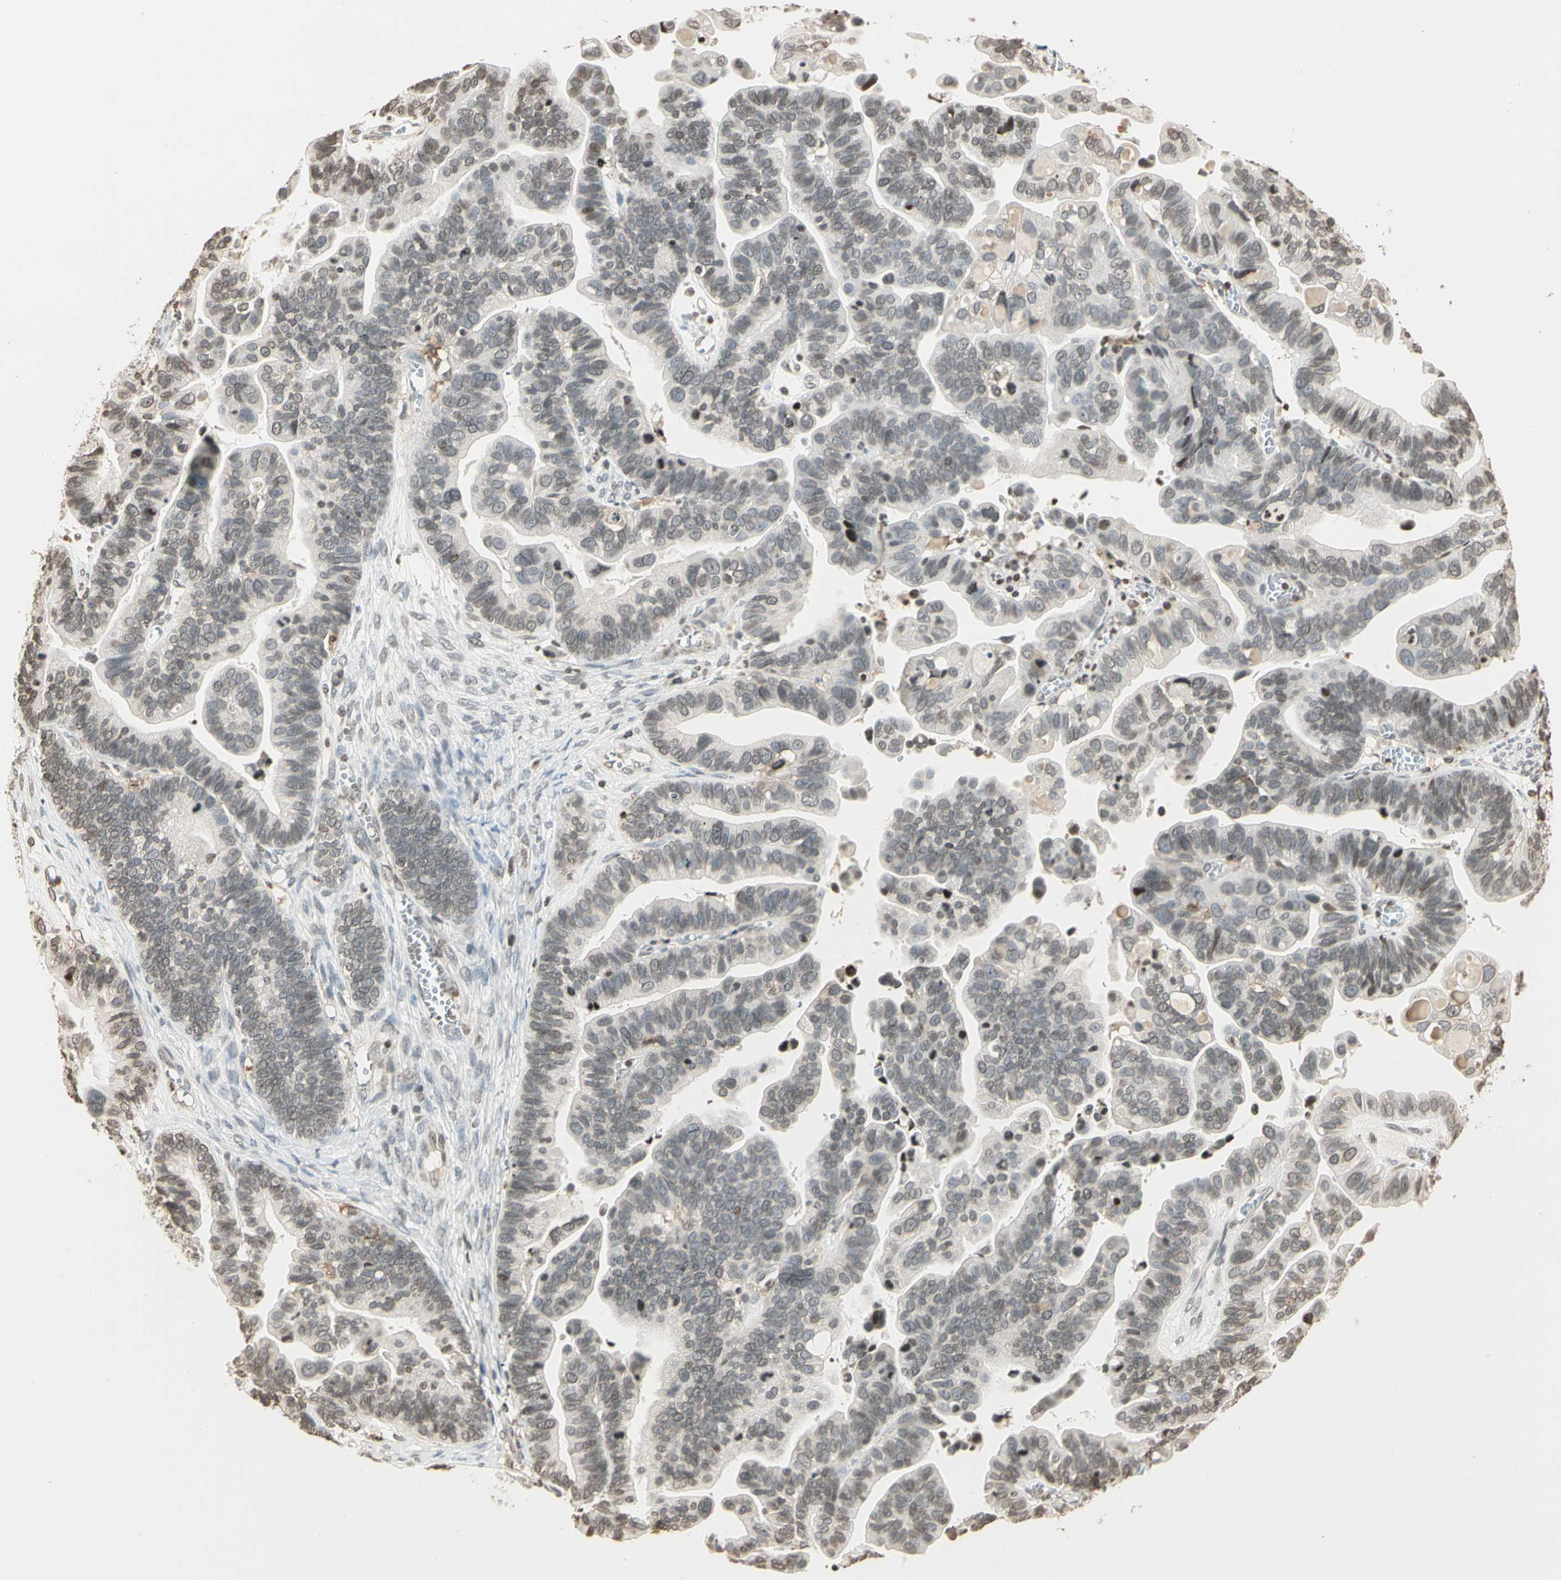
{"staining": {"intensity": "weak", "quantity": "25%-75%", "location": "nuclear"}, "tissue": "ovarian cancer", "cell_type": "Tumor cells", "image_type": "cancer", "snomed": [{"axis": "morphology", "description": "Cystadenocarcinoma, serous, NOS"}, {"axis": "topography", "description": "Ovary"}], "caption": "Weak nuclear staining for a protein is identified in about 25%-75% of tumor cells of ovarian serous cystadenocarcinoma using immunohistochemistry.", "gene": "FER", "patient": {"sex": "female", "age": 56}}